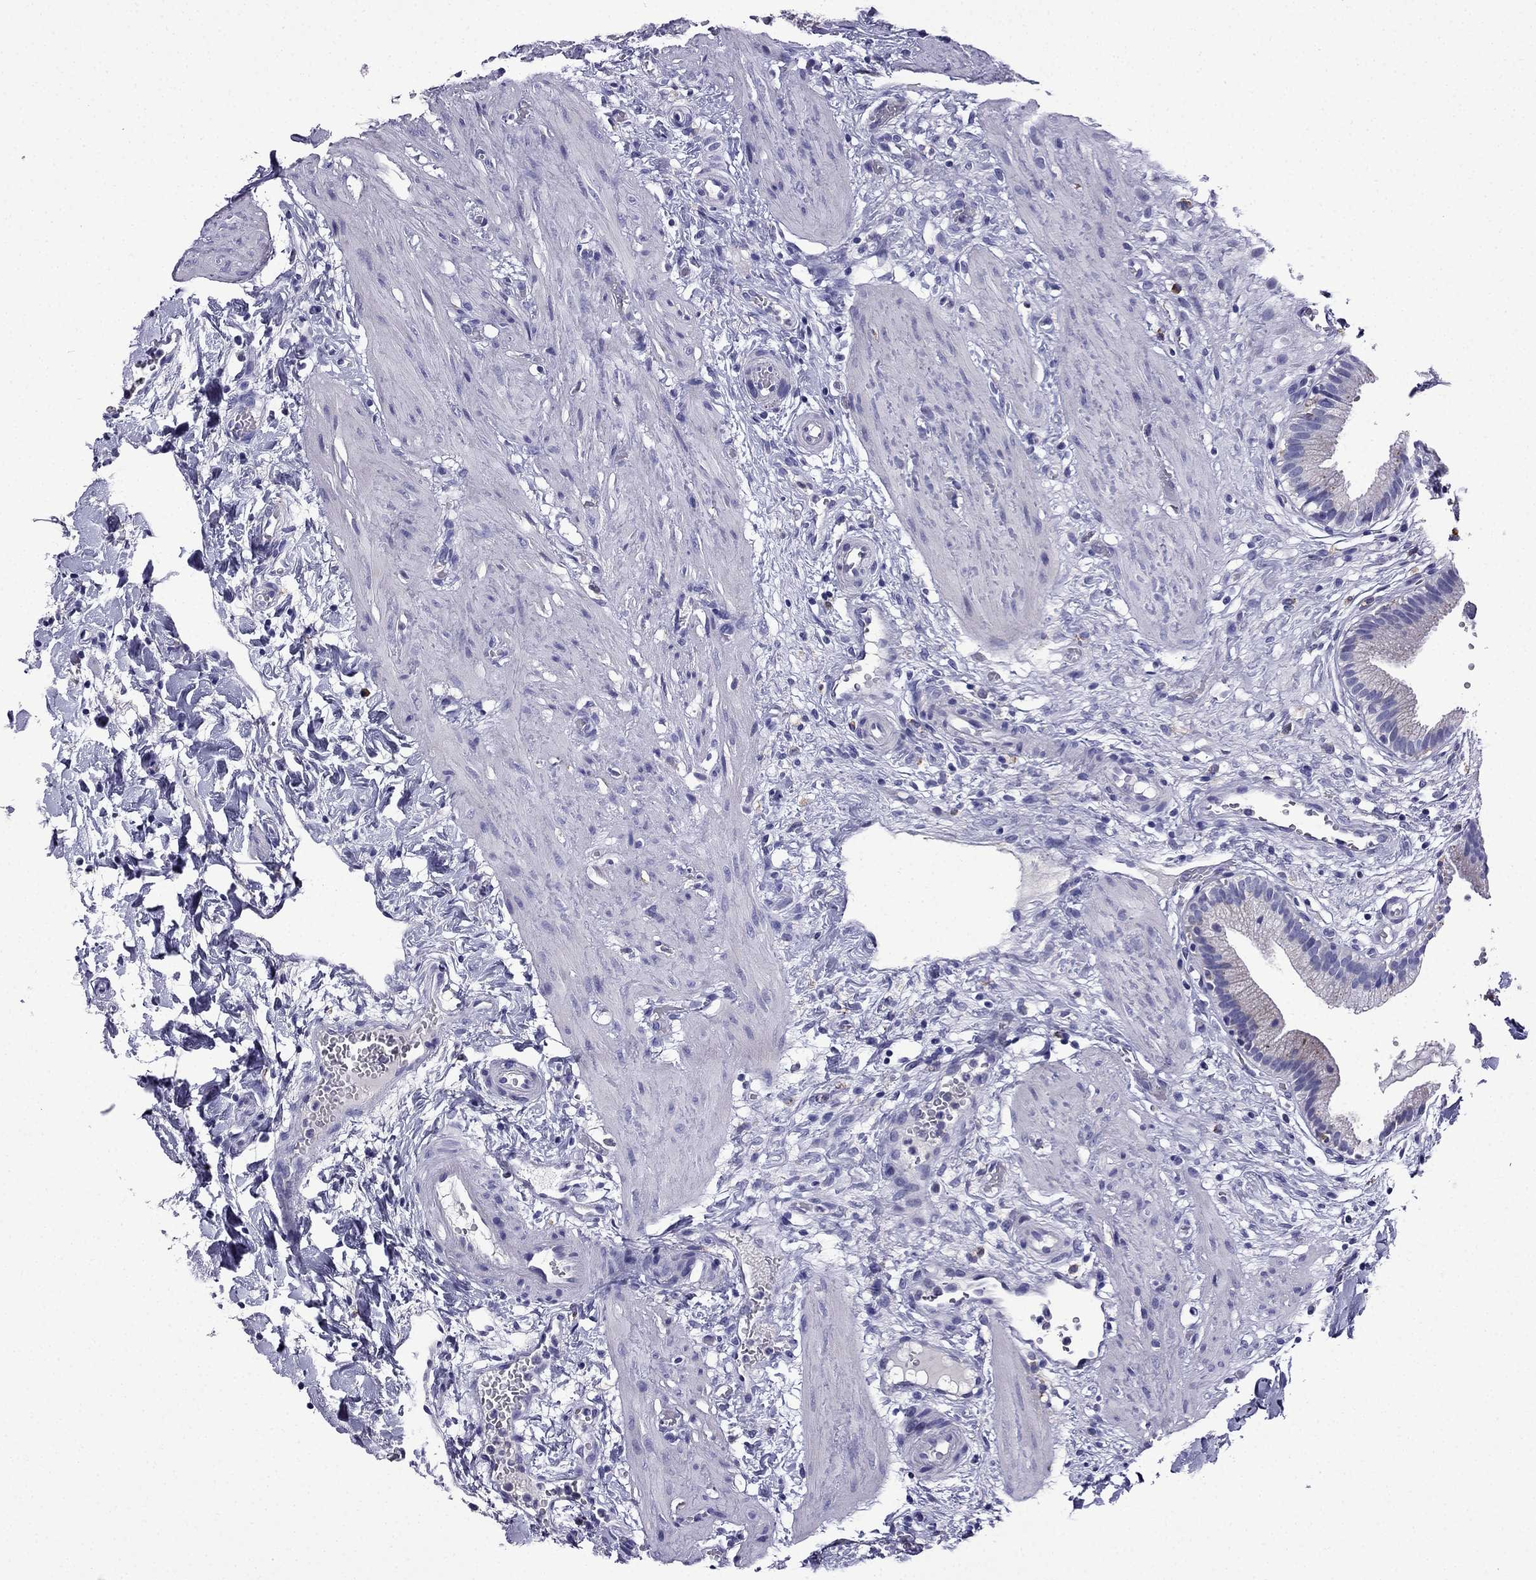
{"staining": {"intensity": "negative", "quantity": "none", "location": "none"}, "tissue": "gallbladder", "cell_type": "Glandular cells", "image_type": "normal", "snomed": [{"axis": "morphology", "description": "Normal tissue, NOS"}, {"axis": "topography", "description": "Gallbladder"}], "caption": "Glandular cells are negative for protein expression in unremarkable human gallbladder. (DAB immunohistochemistry (IHC) with hematoxylin counter stain).", "gene": "TSSK4", "patient": {"sex": "female", "age": 24}}